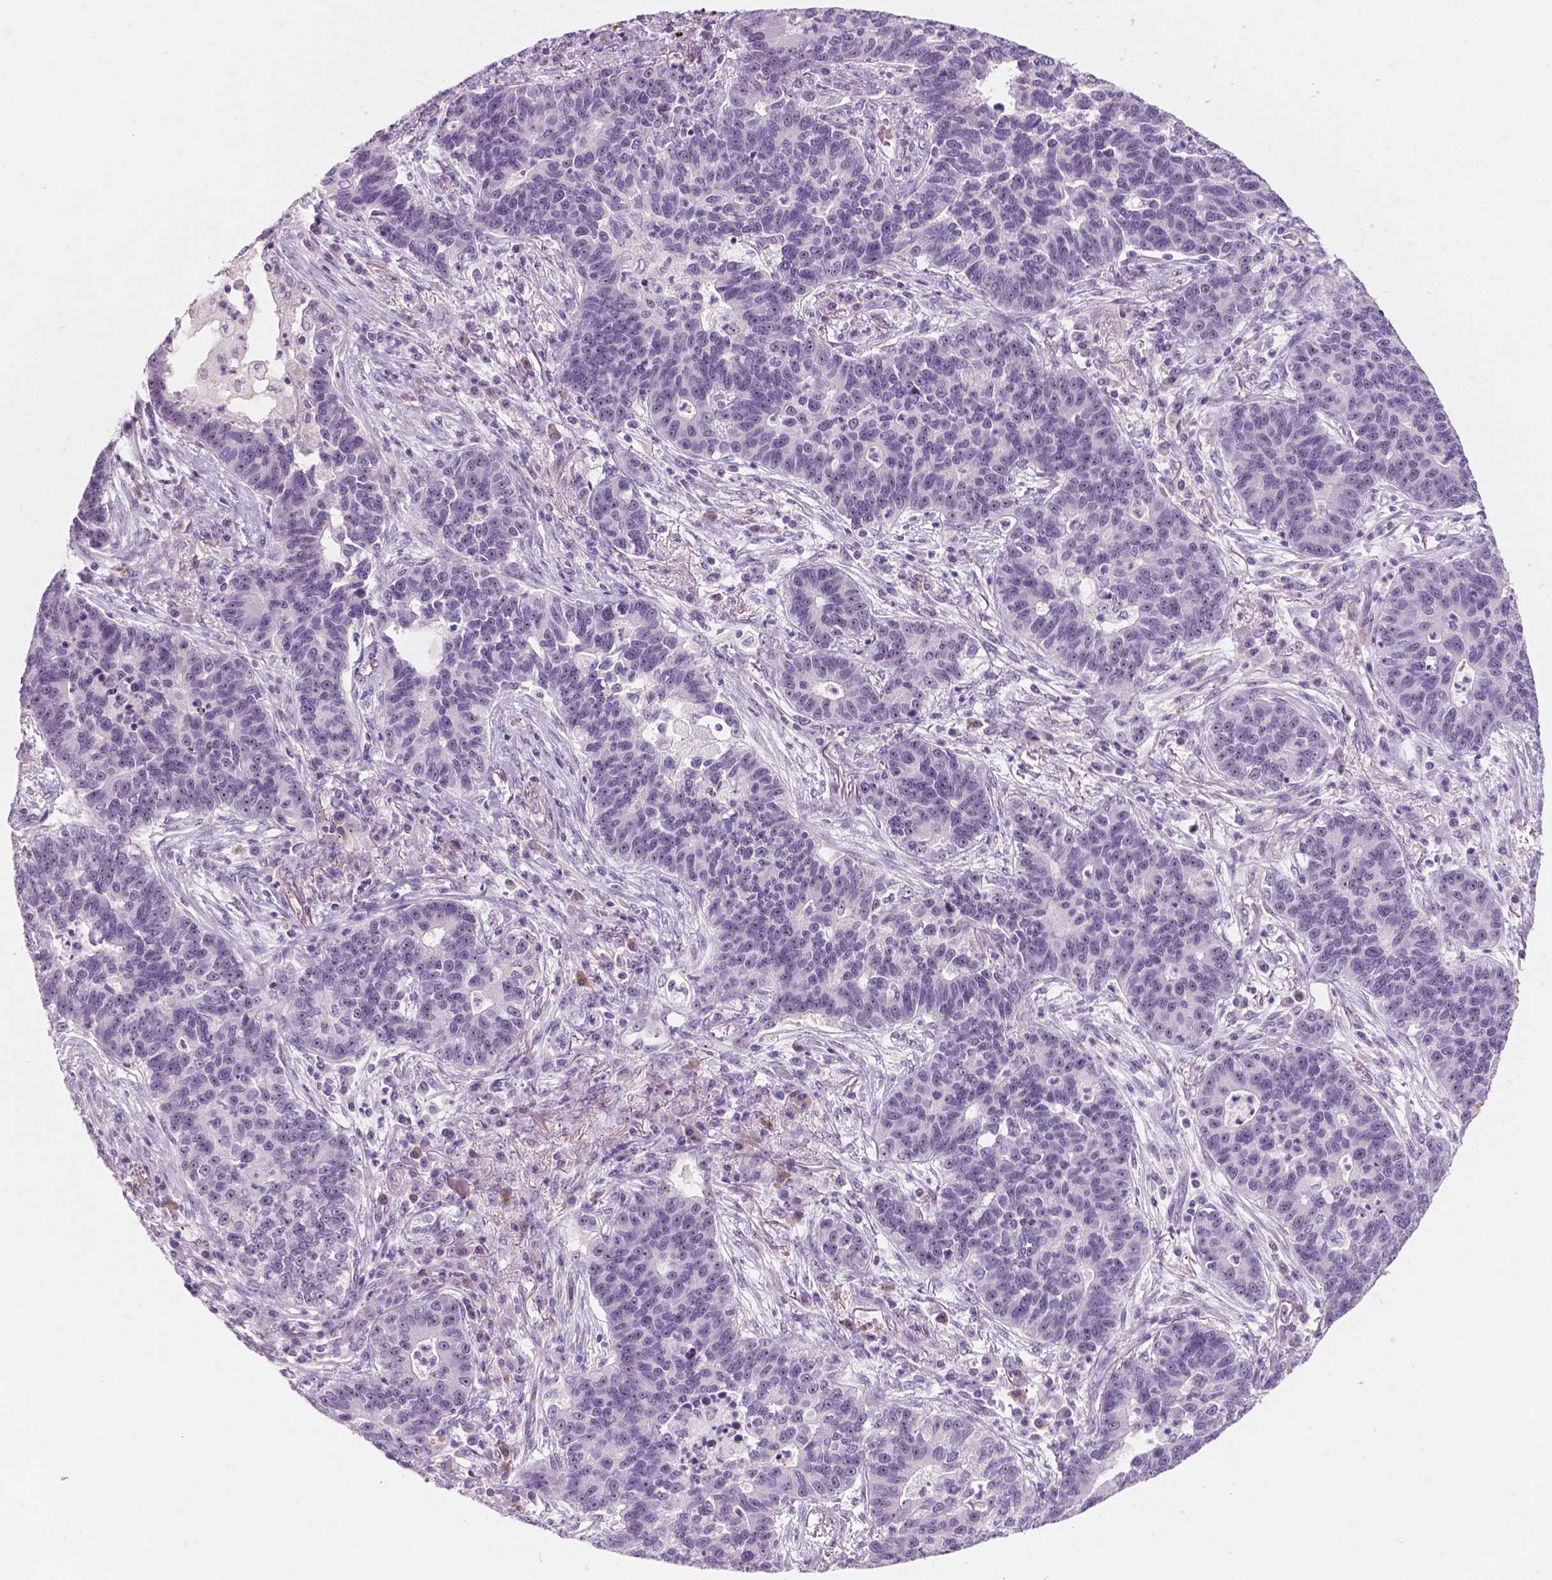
{"staining": {"intensity": "negative", "quantity": "none", "location": "none"}, "tissue": "lung cancer", "cell_type": "Tumor cells", "image_type": "cancer", "snomed": [{"axis": "morphology", "description": "Adenocarcinoma, NOS"}, {"axis": "topography", "description": "Lung"}], "caption": "Lung cancer was stained to show a protein in brown. There is no significant positivity in tumor cells.", "gene": "ZNF853", "patient": {"sex": "female", "age": 57}}